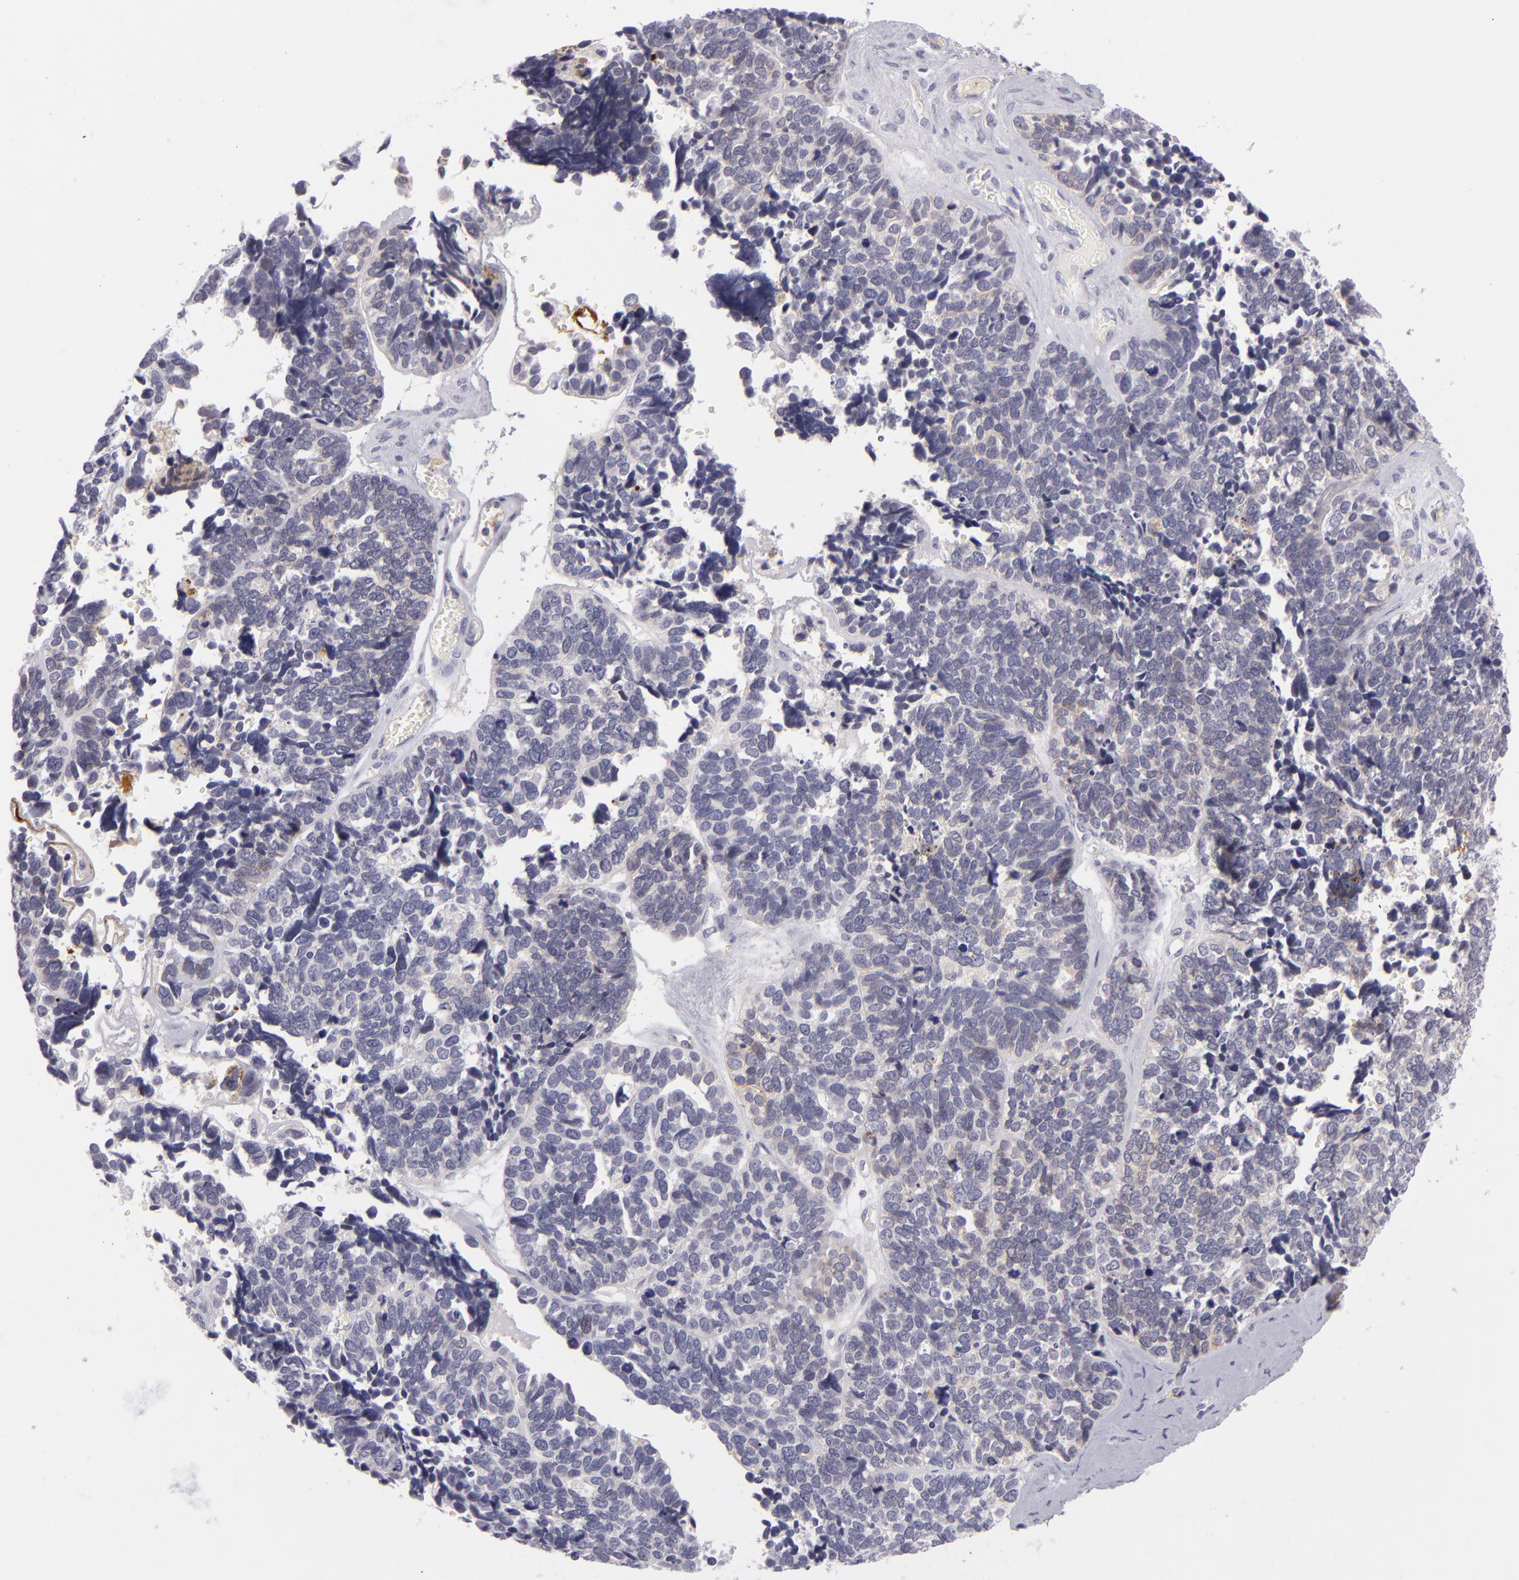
{"staining": {"intensity": "negative", "quantity": "none", "location": "none"}, "tissue": "ovarian cancer", "cell_type": "Tumor cells", "image_type": "cancer", "snomed": [{"axis": "morphology", "description": "Cystadenocarcinoma, serous, NOS"}, {"axis": "topography", "description": "Ovary"}], "caption": "Immunohistochemistry (IHC) photomicrograph of neoplastic tissue: serous cystadenocarcinoma (ovarian) stained with DAB reveals no significant protein staining in tumor cells.", "gene": "CTNNB1", "patient": {"sex": "female", "age": 77}}